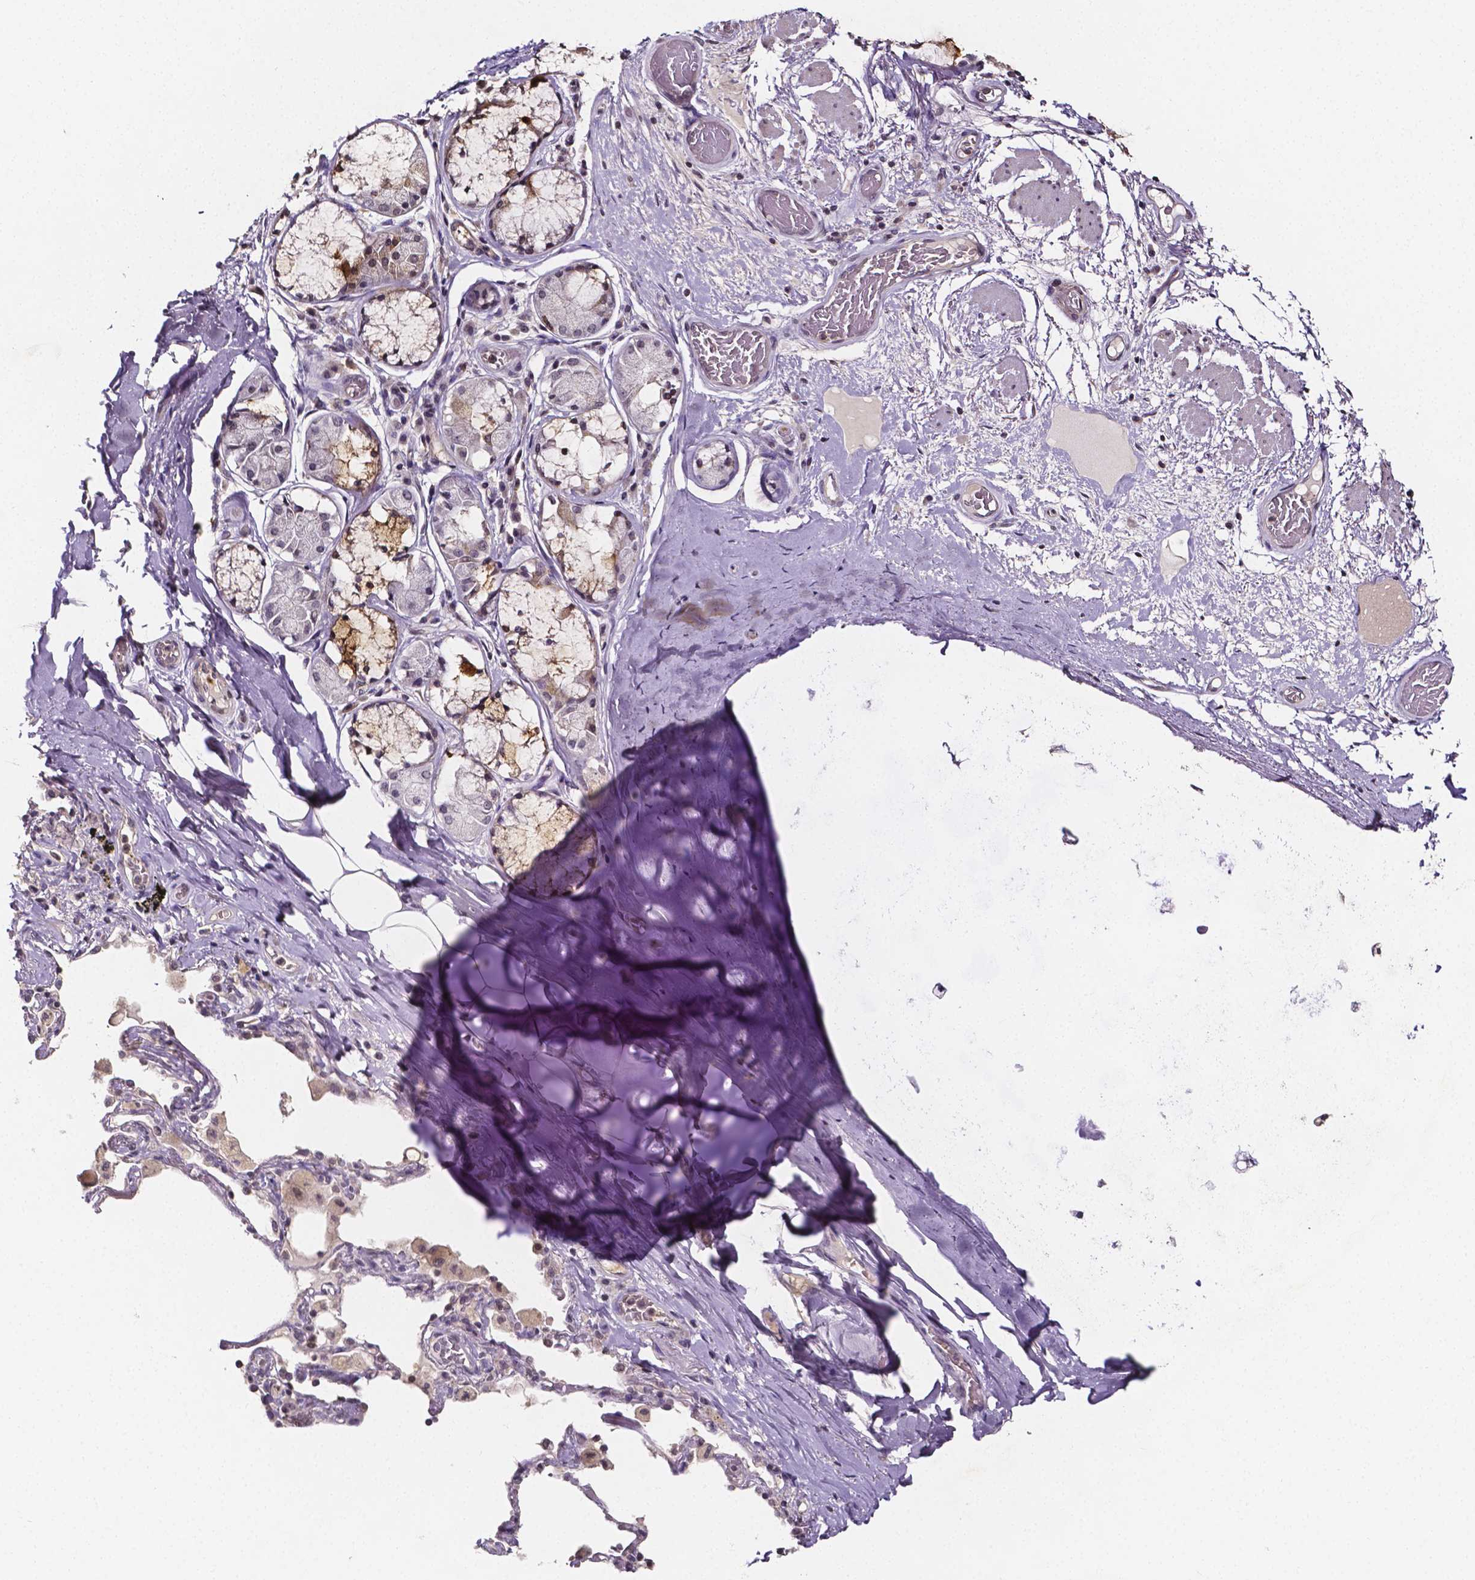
{"staining": {"intensity": "negative", "quantity": "none", "location": "none"}, "tissue": "adipose tissue", "cell_type": "Adipocytes", "image_type": "normal", "snomed": [{"axis": "morphology", "description": "Normal tissue, NOS"}, {"axis": "topography", "description": "Cartilage tissue"}, {"axis": "topography", "description": "Bronchus"}], "caption": "There is no significant positivity in adipocytes of adipose tissue. (Stains: DAB IHC with hematoxylin counter stain, Microscopy: brightfield microscopy at high magnification).", "gene": "NRGN", "patient": {"sex": "male", "age": 64}}